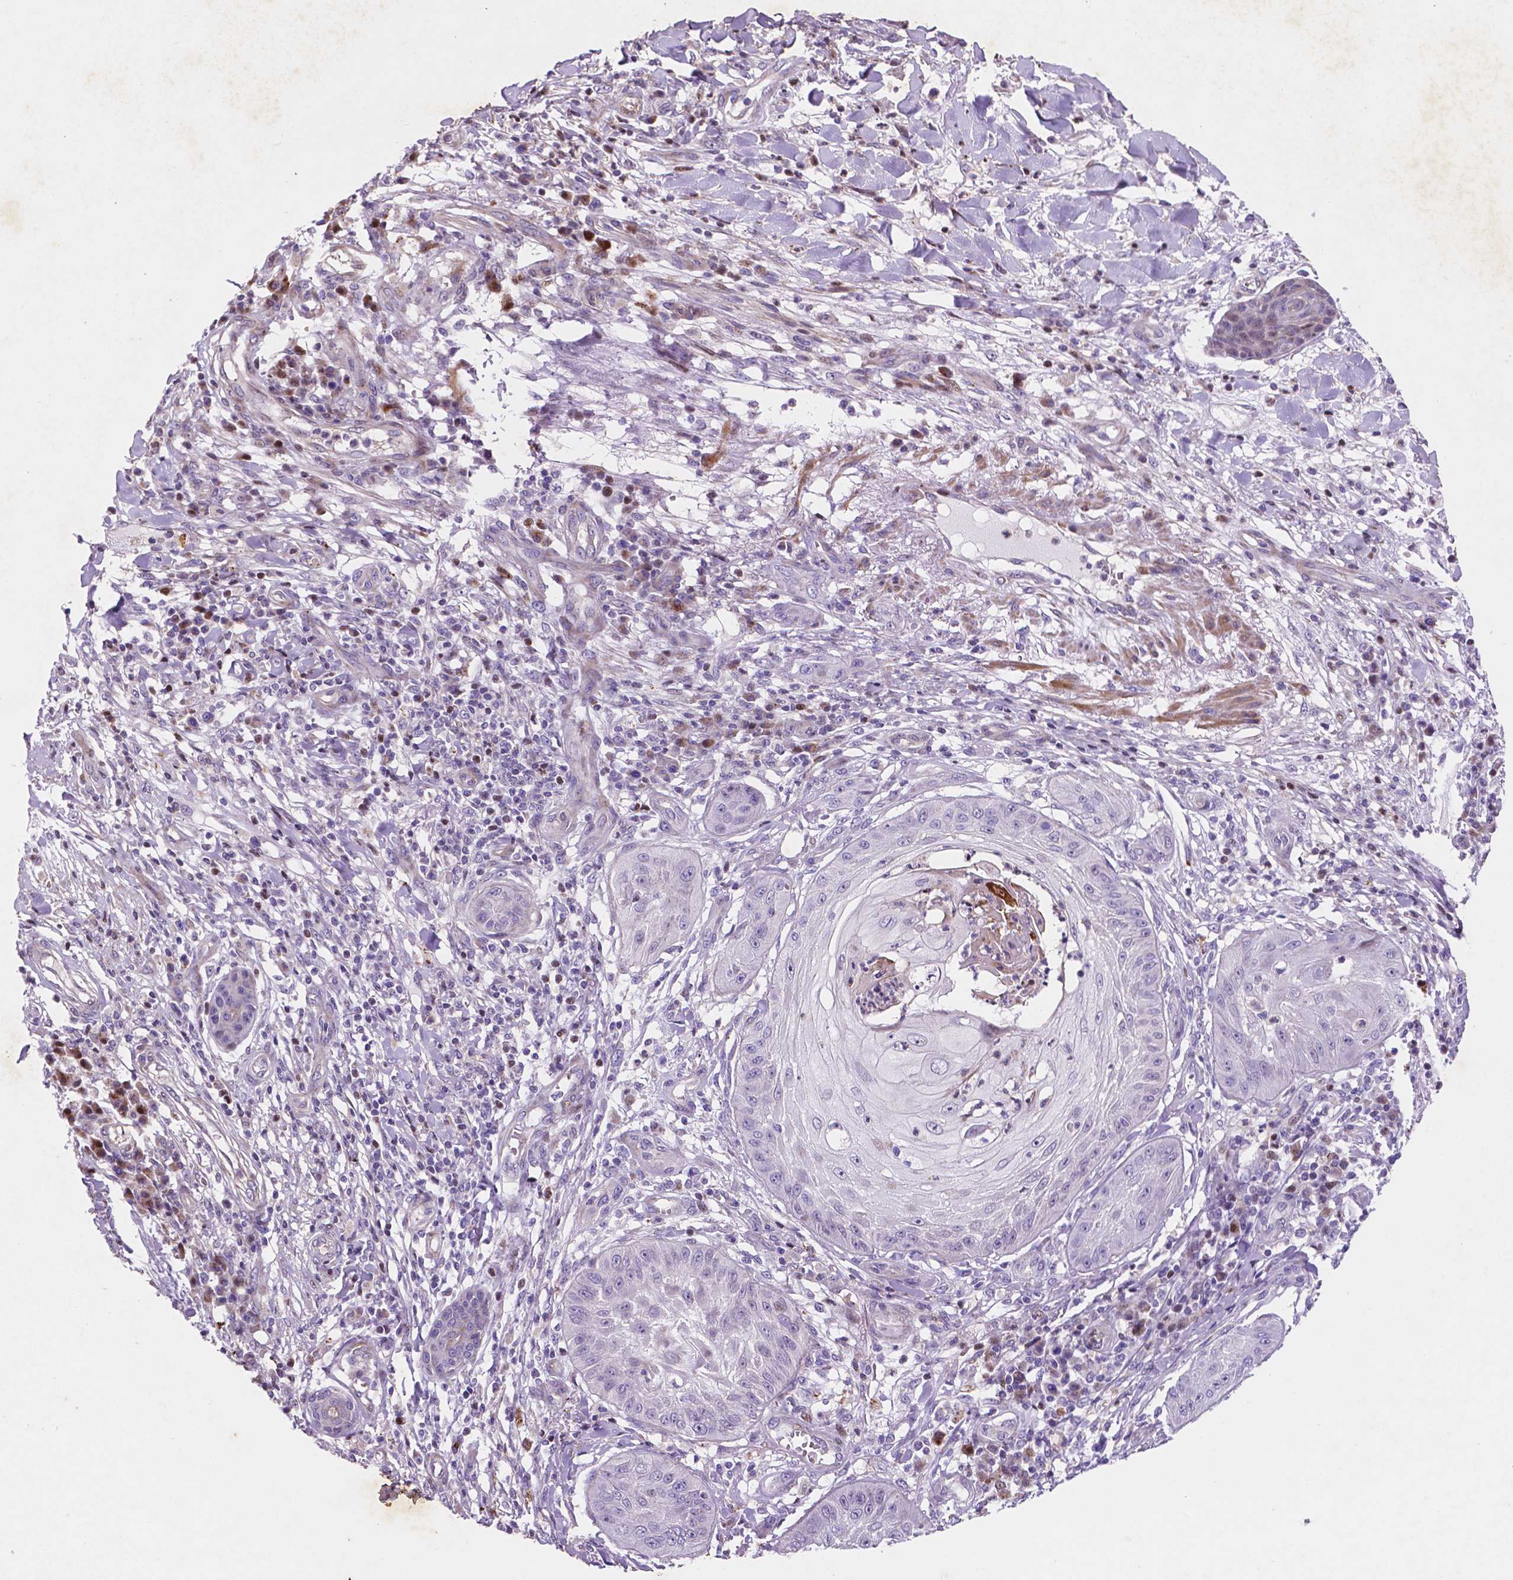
{"staining": {"intensity": "negative", "quantity": "none", "location": "none"}, "tissue": "skin cancer", "cell_type": "Tumor cells", "image_type": "cancer", "snomed": [{"axis": "morphology", "description": "Squamous cell carcinoma, NOS"}, {"axis": "topography", "description": "Skin"}], "caption": "Tumor cells are negative for brown protein staining in squamous cell carcinoma (skin).", "gene": "TM4SF20", "patient": {"sex": "male", "age": 70}}